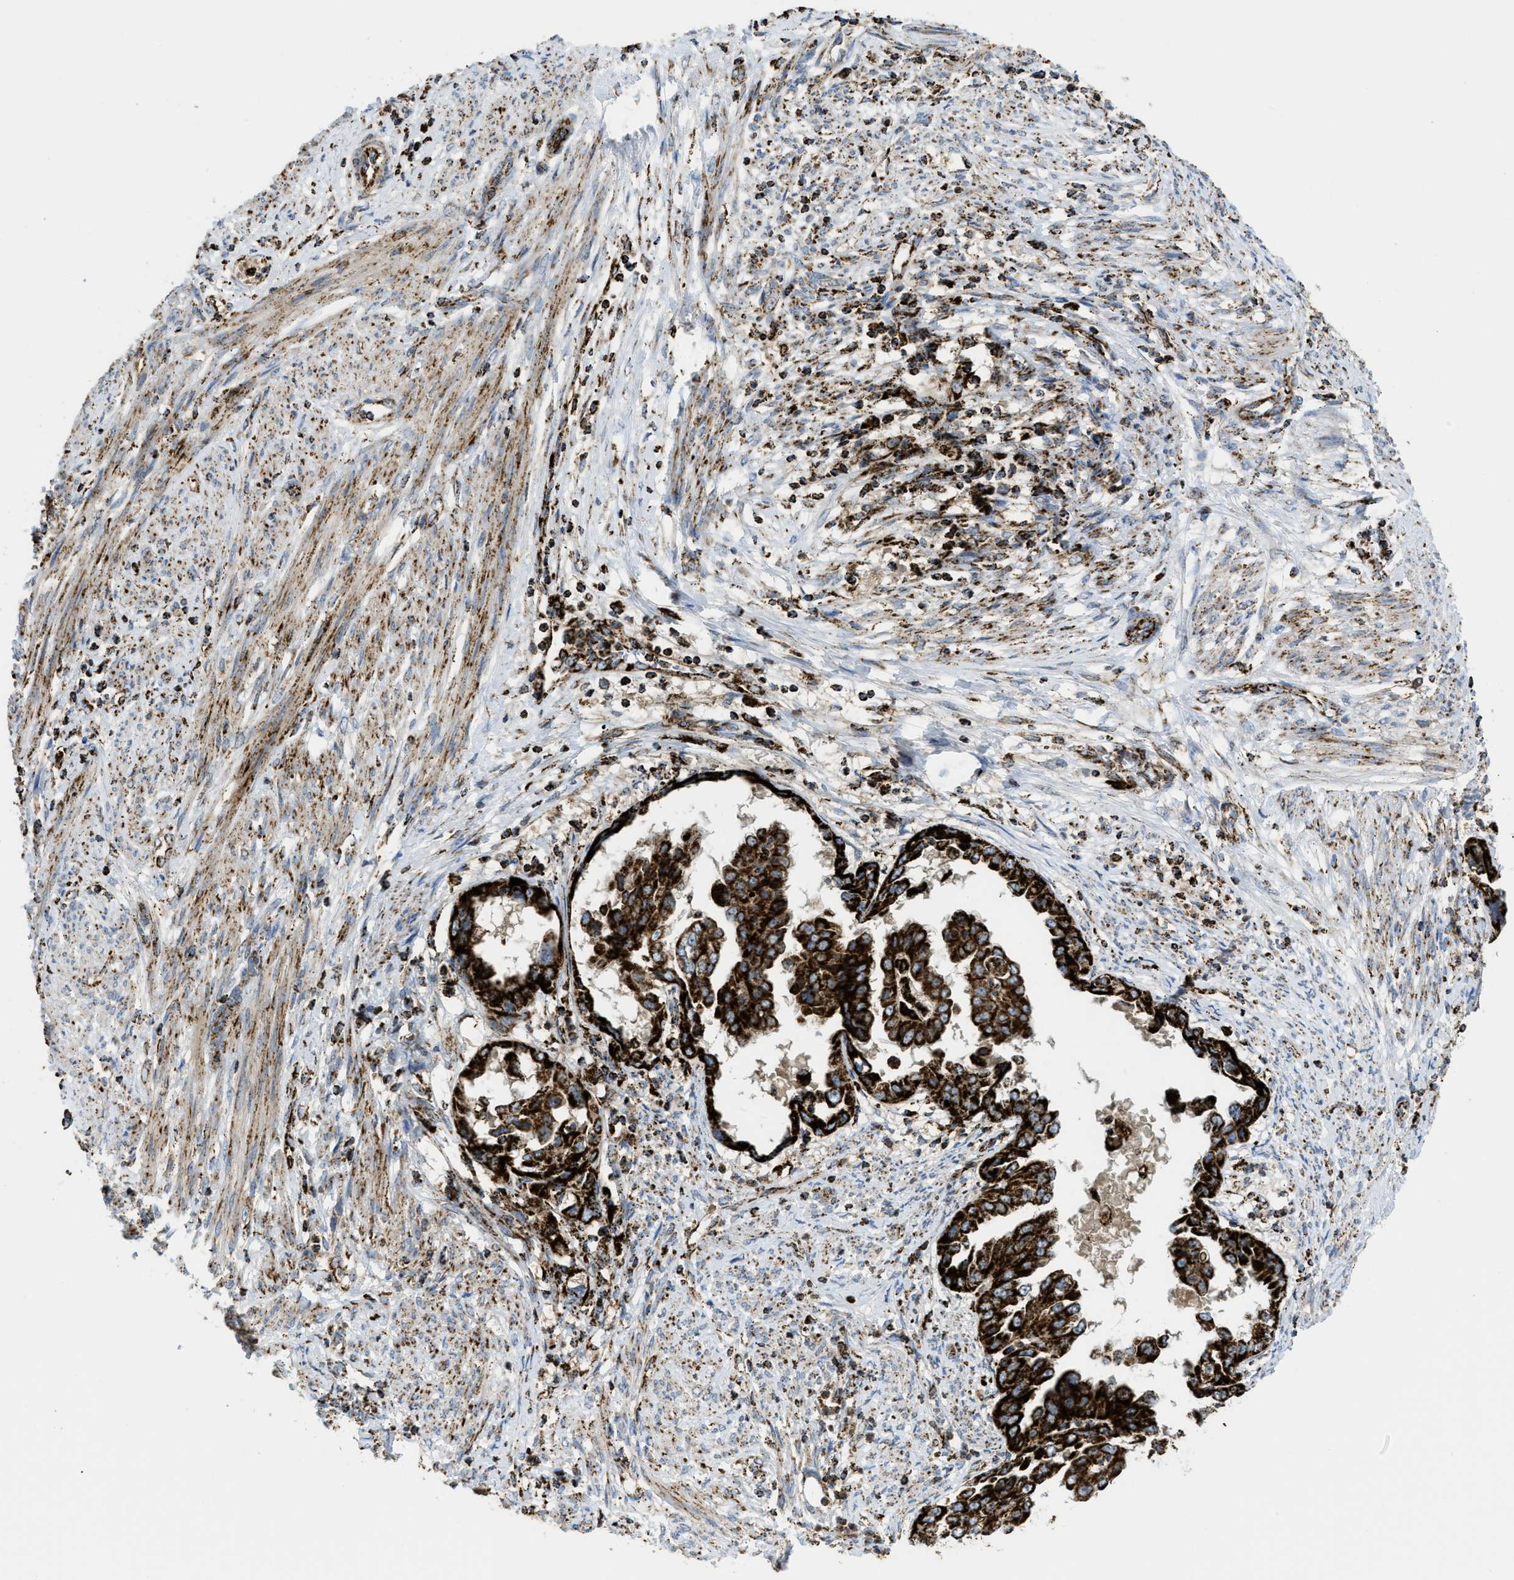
{"staining": {"intensity": "strong", "quantity": ">75%", "location": "cytoplasmic/membranous"}, "tissue": "endometrial cancer", "cell_type": "Tumor cells", "image_type": "cancer", "snomed": [{"axis": "morphology", "description": "Adenocarcinoma, NOS"}, {"axis": "topography", "description": "Endometrium"}], "caption": "Strong cytoplasmic/membranous protein staining is present in about >75% of tumor cells in adenocarcinoma (endometrial).", "gene": "SQOR", "patient": {"sex": "female", "age": 85}}